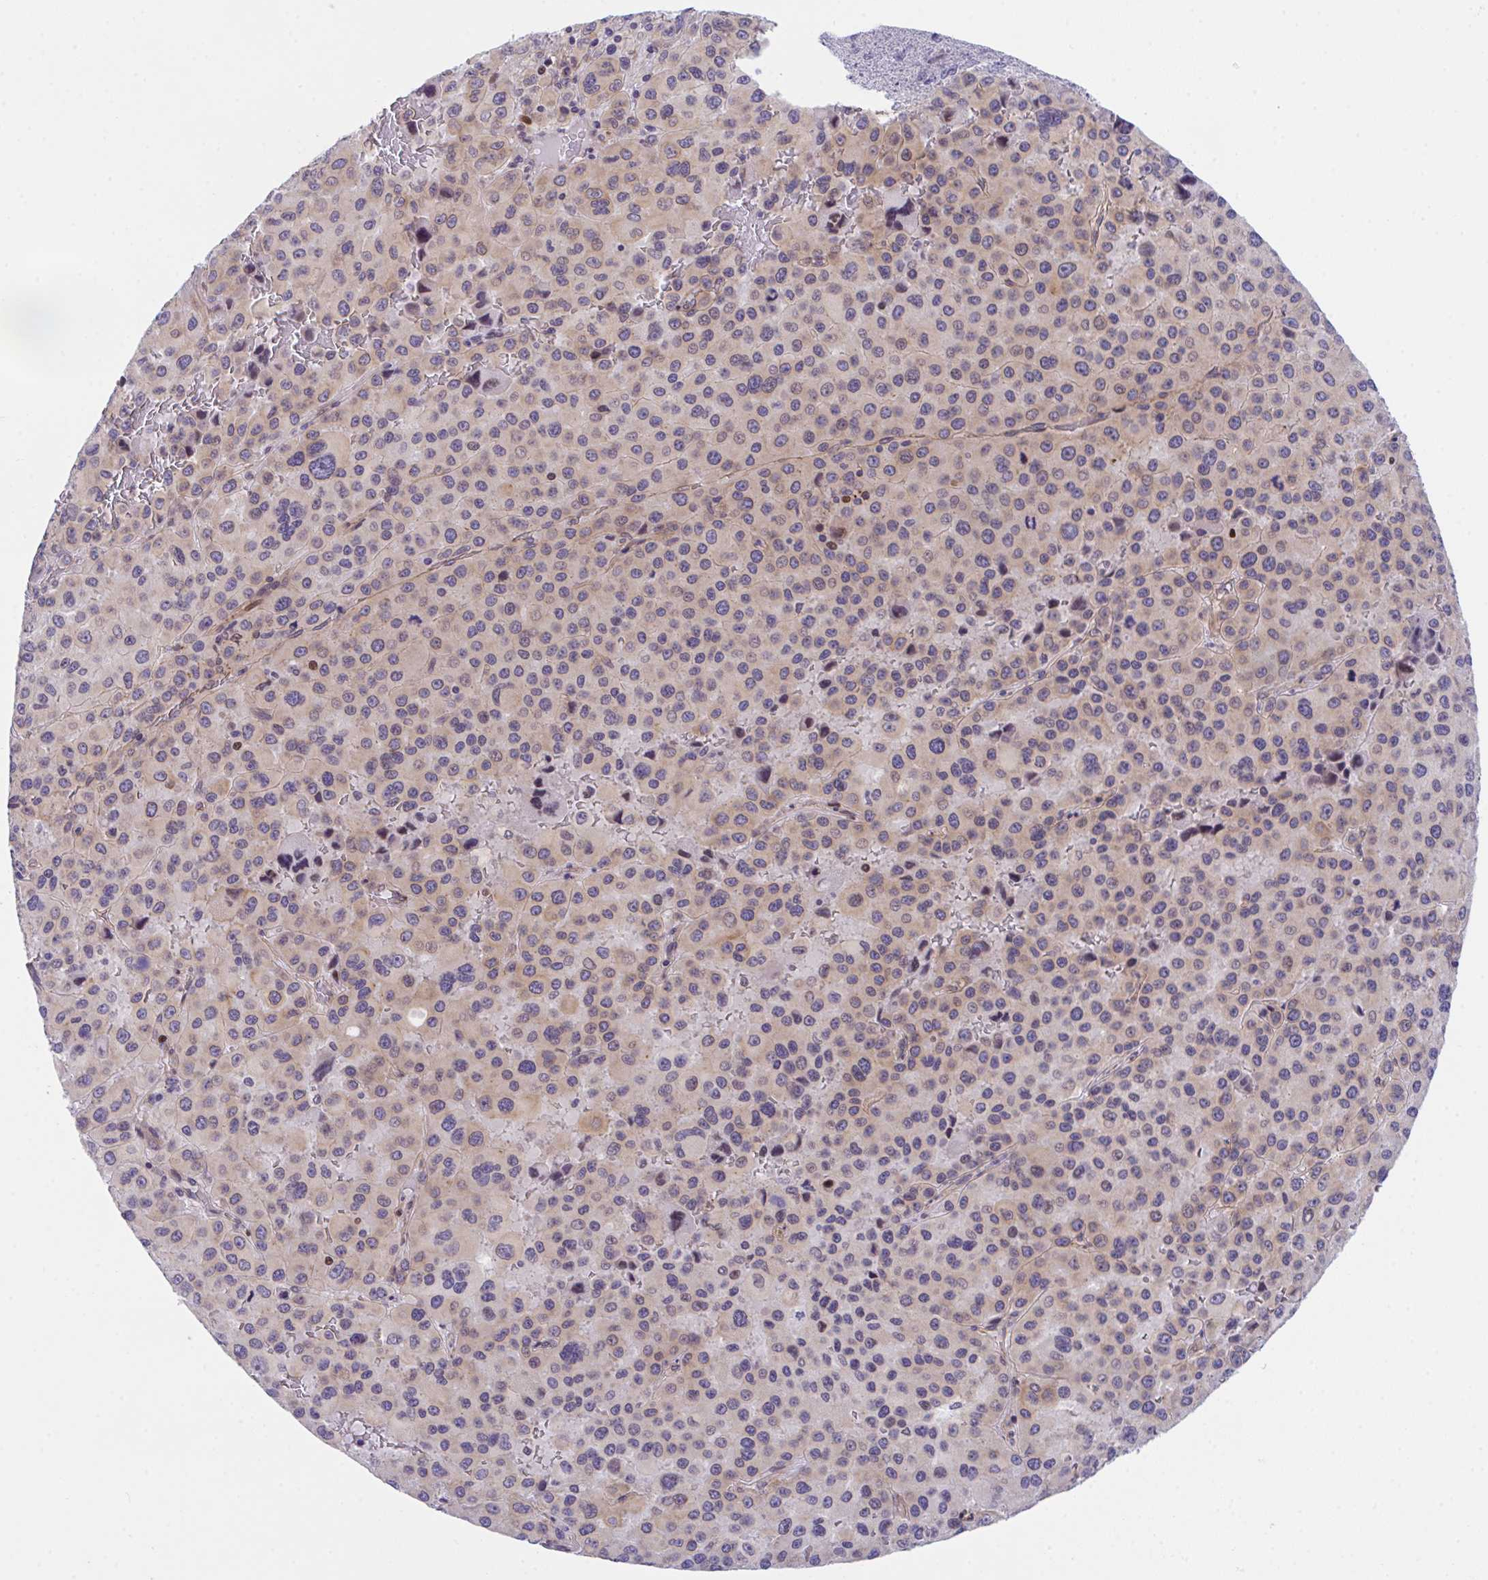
{"staining": {"intensity": "weak", "quantity": "<25%", "location": "cytoplasmic/membranous"}, "tissue": "melanoma", "cell_type": "Tumor cells", "image_type": "cancer", "snomed": [{"axis": "morphology", "description": "Malignant melanoma, Metastatic site"}, {"axis": "topography", "description": "Lymph node"}], "caption": "Photomicrograph shows no protein staining in tumor cells of malignant melanoma (metastatic site) tissue. (DAB IHC visualized using brightfield microscopy, high magnification).", "gene": "ZBED3", "patient": {"sex": "female", "age": 65}}